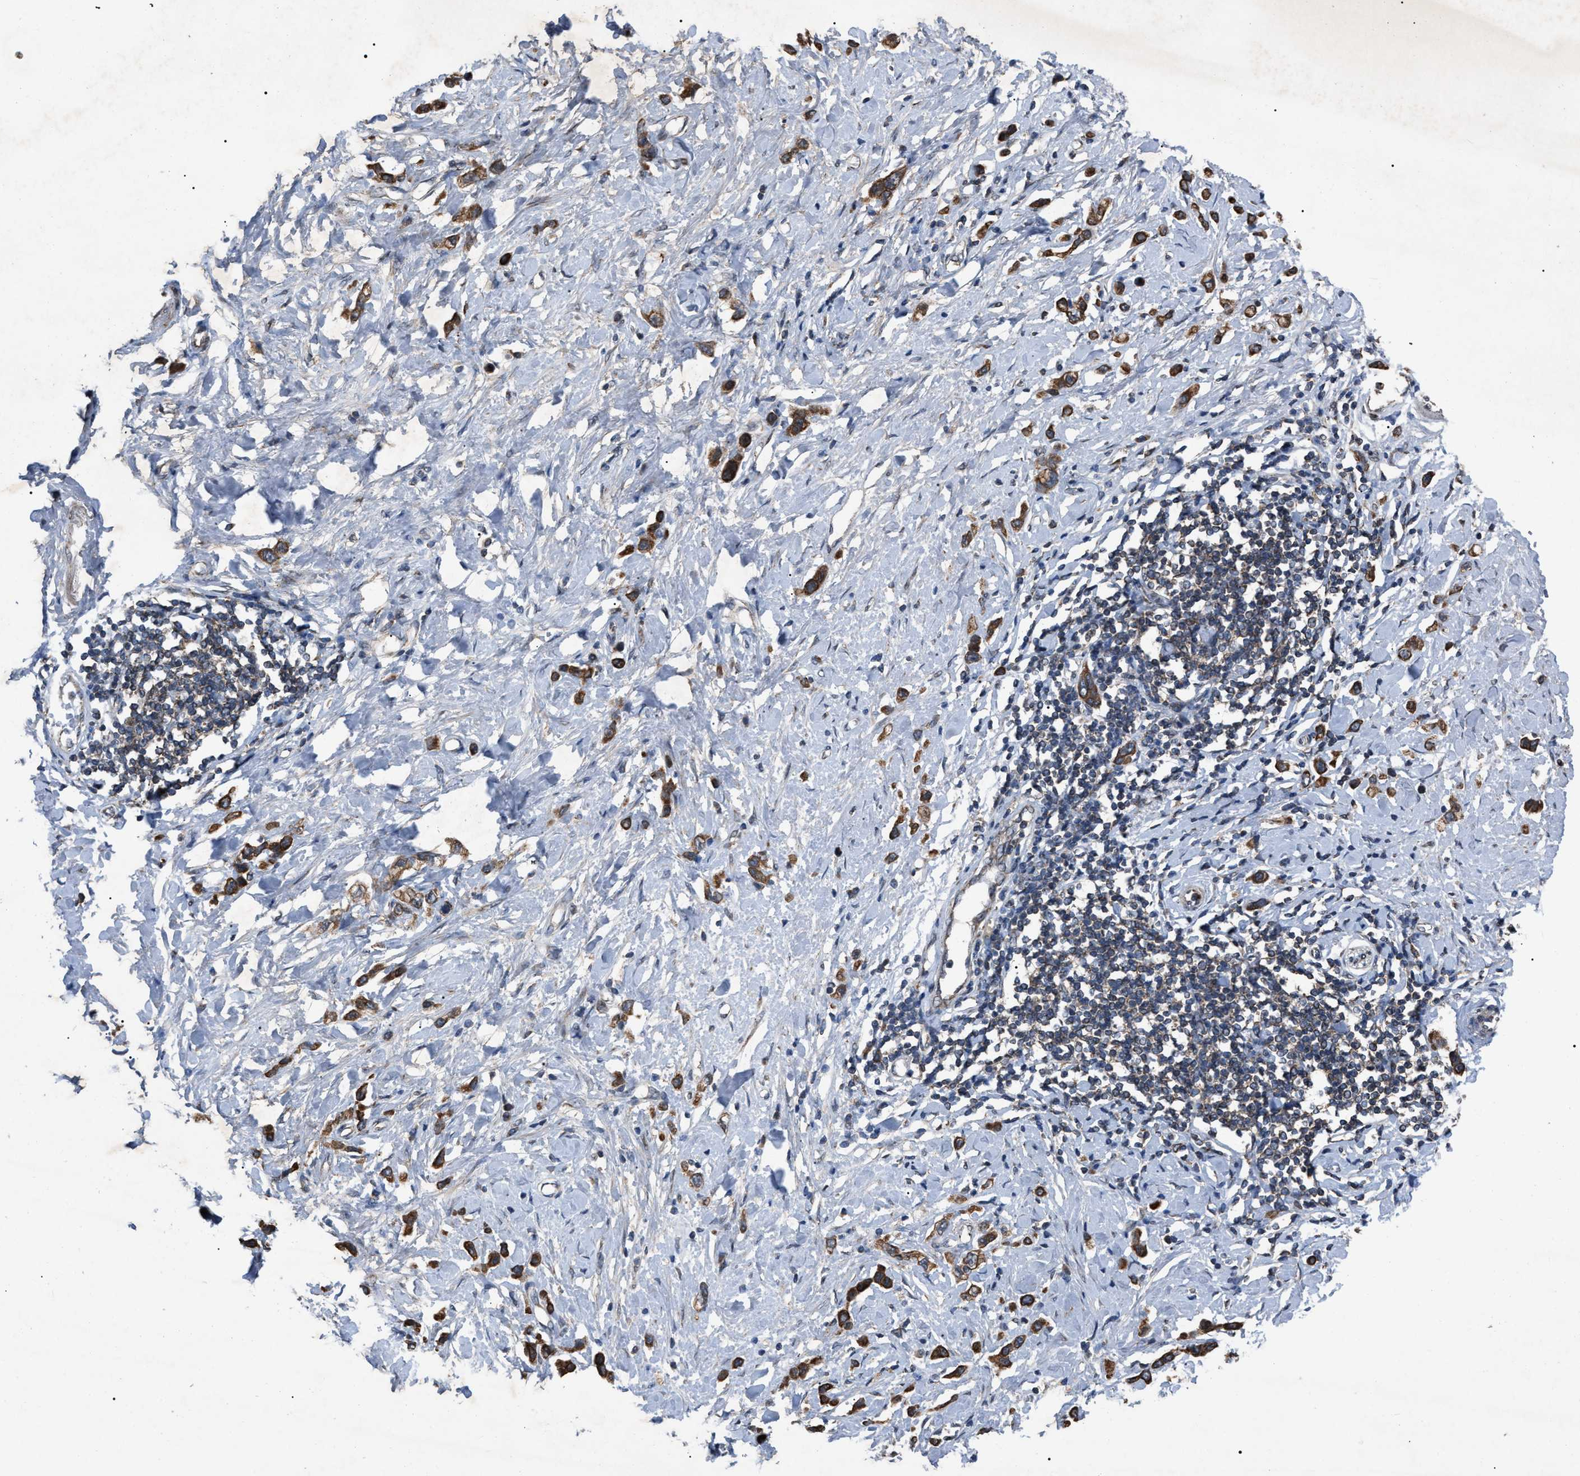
{"staining": {"intensity": "strong", "quantity": ">75%", "location": "cytoplasmic/membranous"}, "tissue": "stomach cancer", "cell_type": "Tumor cells", "image_type": "cancer", "snomed": [{"axis": "morphology", "description": "Adenocarcinoma, NOS"}, {"axis": "topography", "description": "Stomach"}], "caption": "Protein staining of stomach cancer (adenocarcinoma) tissue reveals strong cytoplasmic/membranous staining in about >75% of tumor cells.", "gene": "ZFAND2A", "patient": {"sex": "female", "age": 65}}